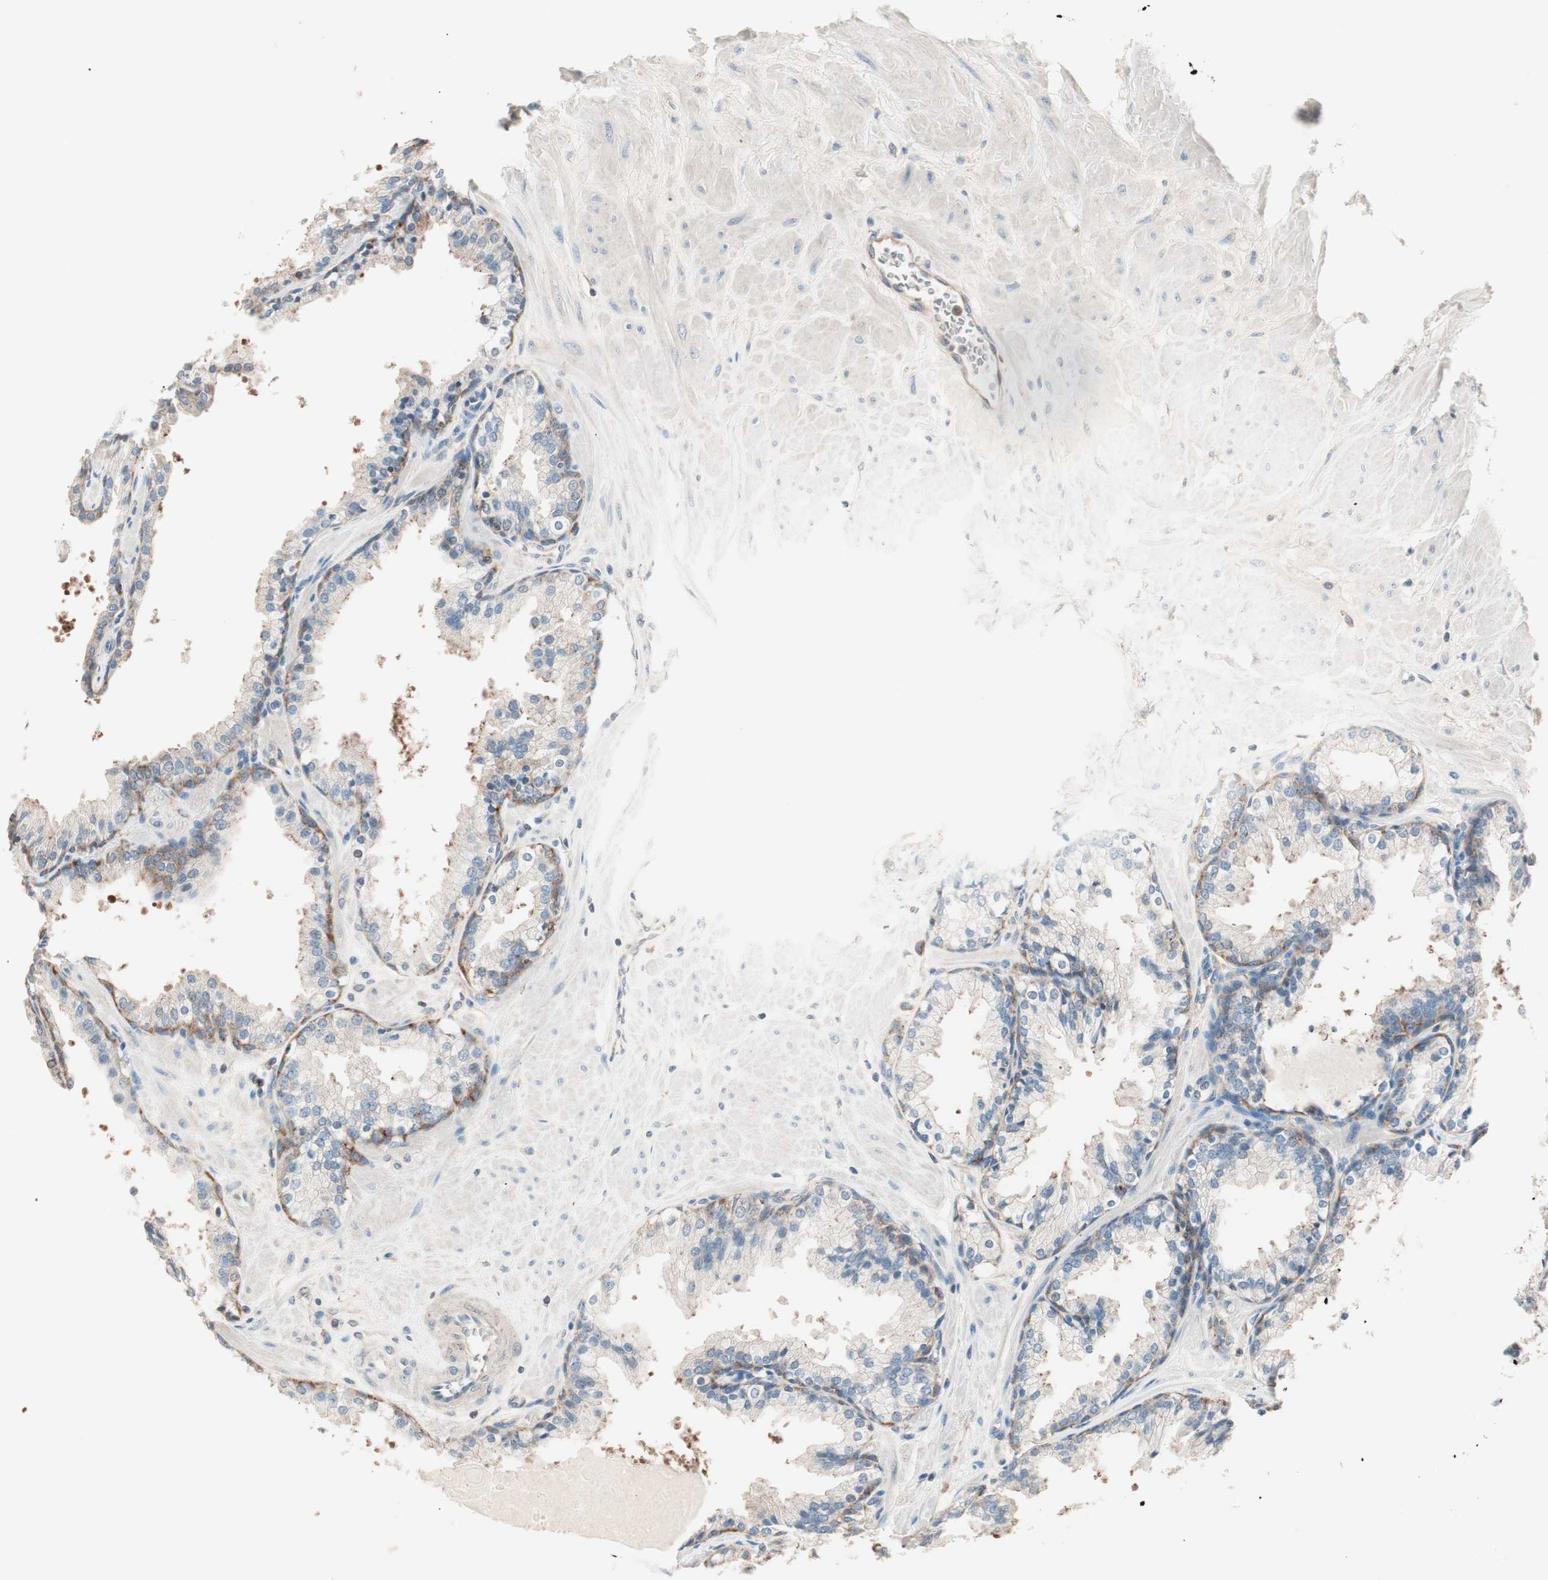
{"staining": {"intensity": "weak", "quantity": "25%-75%", "location": "cytoplasmic/membranous"}, "tissue": "prostate", "cell_type": "Glandular cells", "image_type": "normal", "snomed": [{"axis": "morphology", "description": "Normal tissue, NOS"}, {"axis": "topography", "description": "Prostate"}], "caption": "A low amount of weak cytoplasmic/membranous positivity is identified in about 25%-75% of glandular cells in normal prostate.", "gene": "RAD54B", "patient": {"sex": "male", "age": 51}}